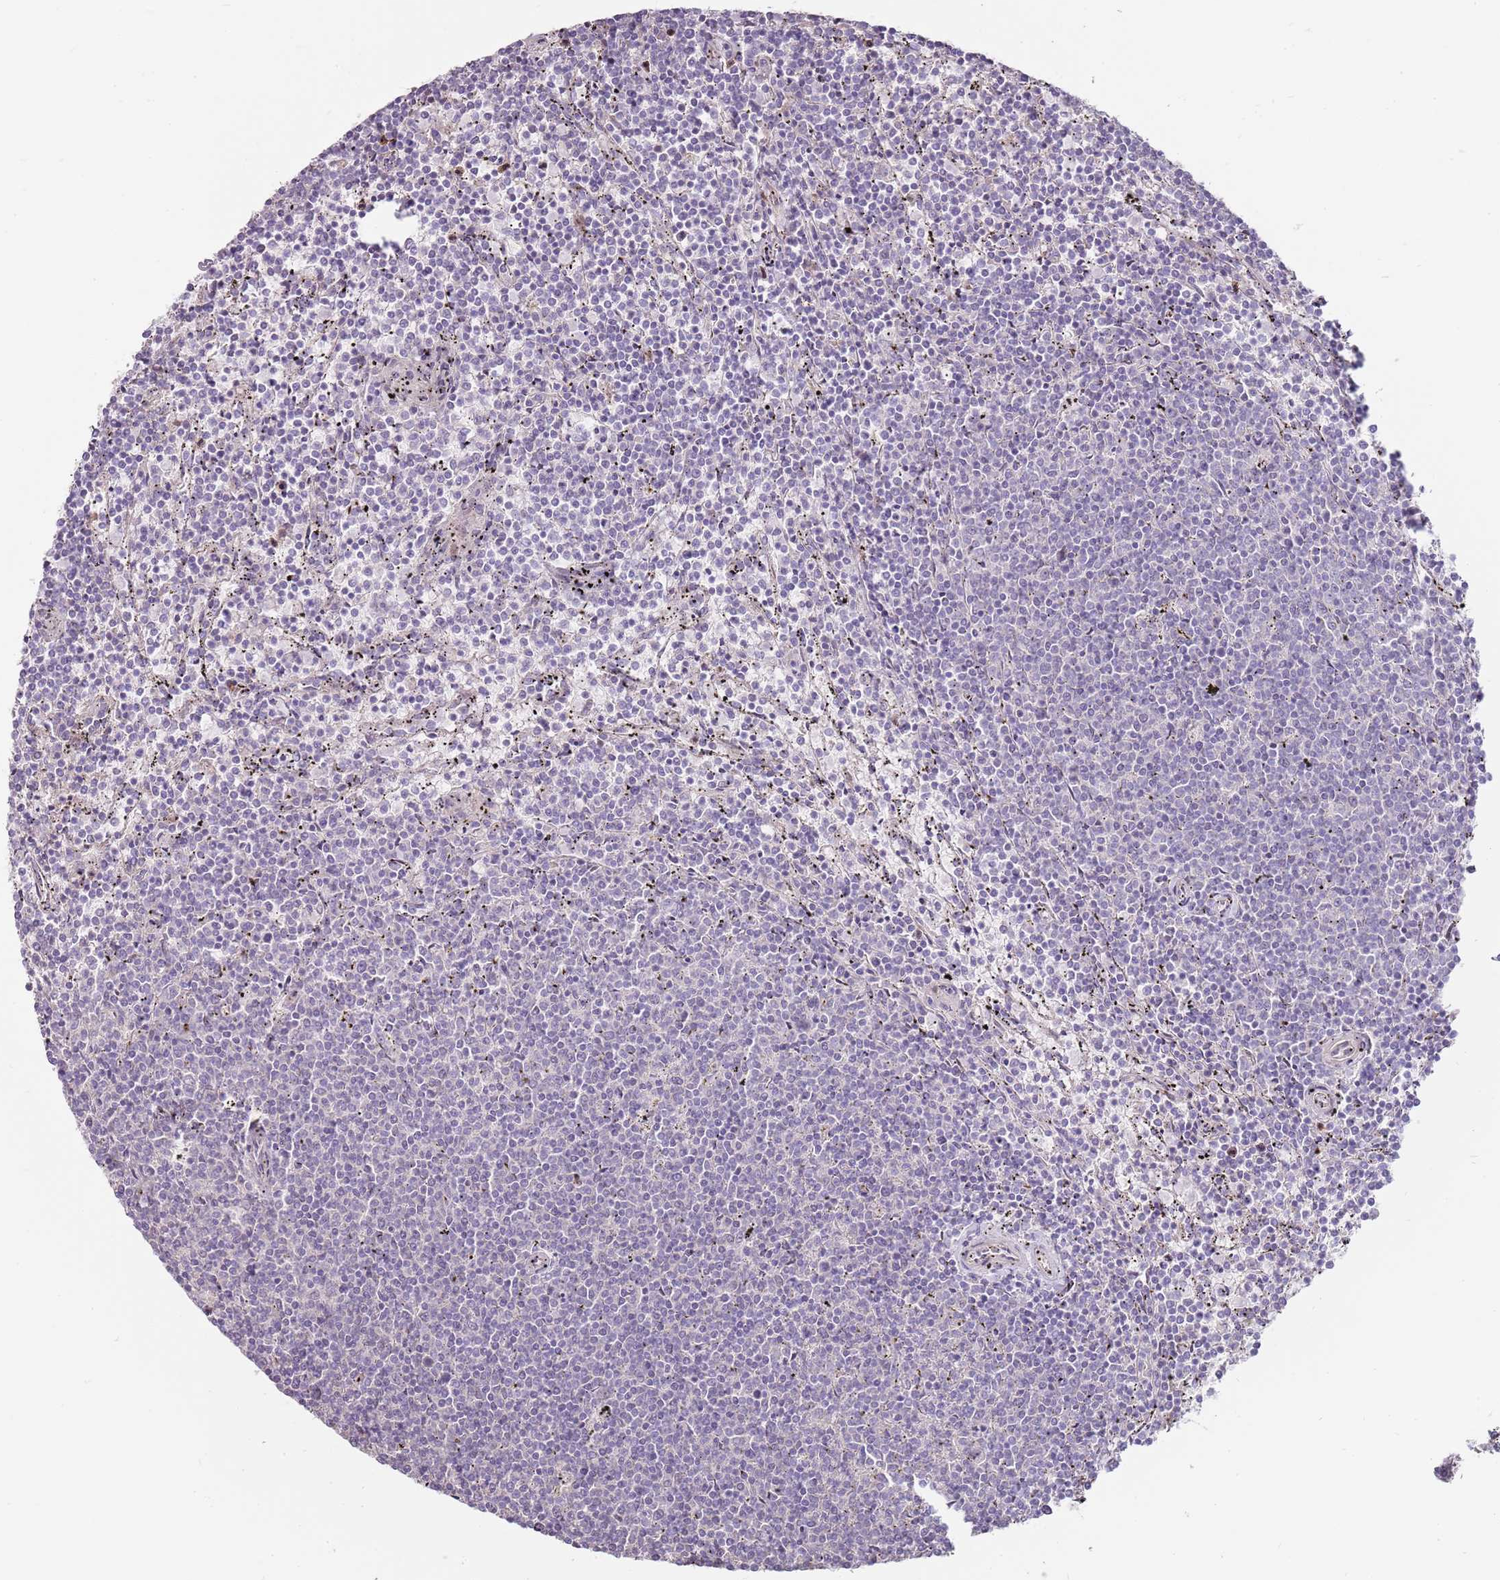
{"staining": {"intensity": "negative", "quantity": "none", "location": "none"}, "tissue": "lymphoma", "cell_type": "Tumor cells", "image_type": "cancer", "snomed": [{"axis": "morphology", "description": "Malignant lymphoma, non-Hodgkin's type, Low grade"}, {"axis": "topography", "description": "Spleen"}], "caption": "The IHC micrograph has no significant positivity in tumor cells of low-grade malignant lymphoma, non-Hodgkin's type tissue.", "gene": "MCUB", "patient": {"sex": "female", "age": 50}}